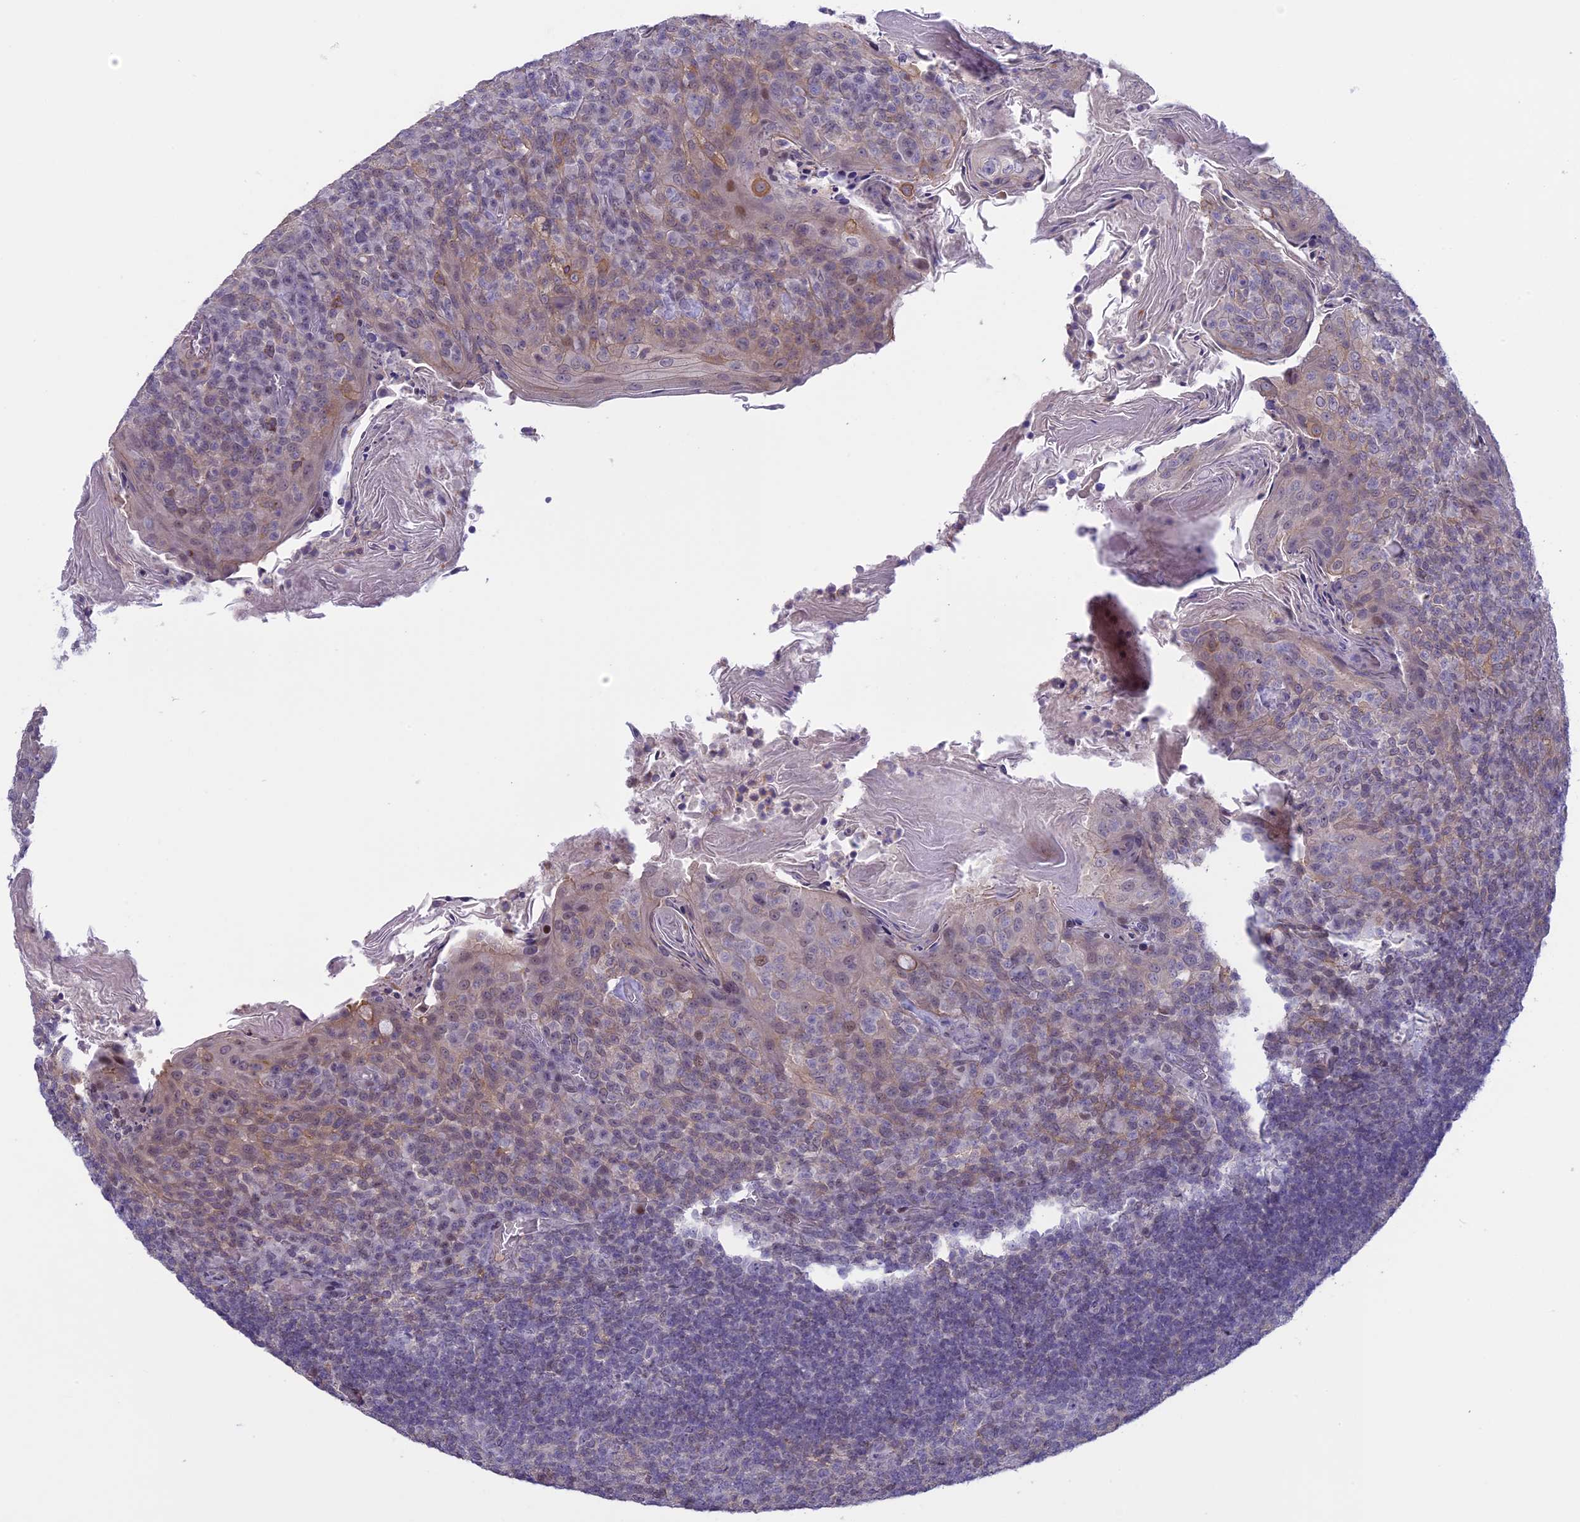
{"staining": {"intensity": "negative", "quantity": "none", "location": "none"}, "tissue": "tonsil", "cell_type": "Germinal center cells", "image_type": "normal", "snomed": [{"axis": "morphology", "description": "Normal tissue, NOS"}, {"axis": "topography", "description": "Tonsil"}], "caption": "Tonsil stained for a protein using immunohistochemistry (IHC) exhibits no positivity germinal center cells.", "gene": "CORO2A", "patient": {"sex": "female", "age": 10}}